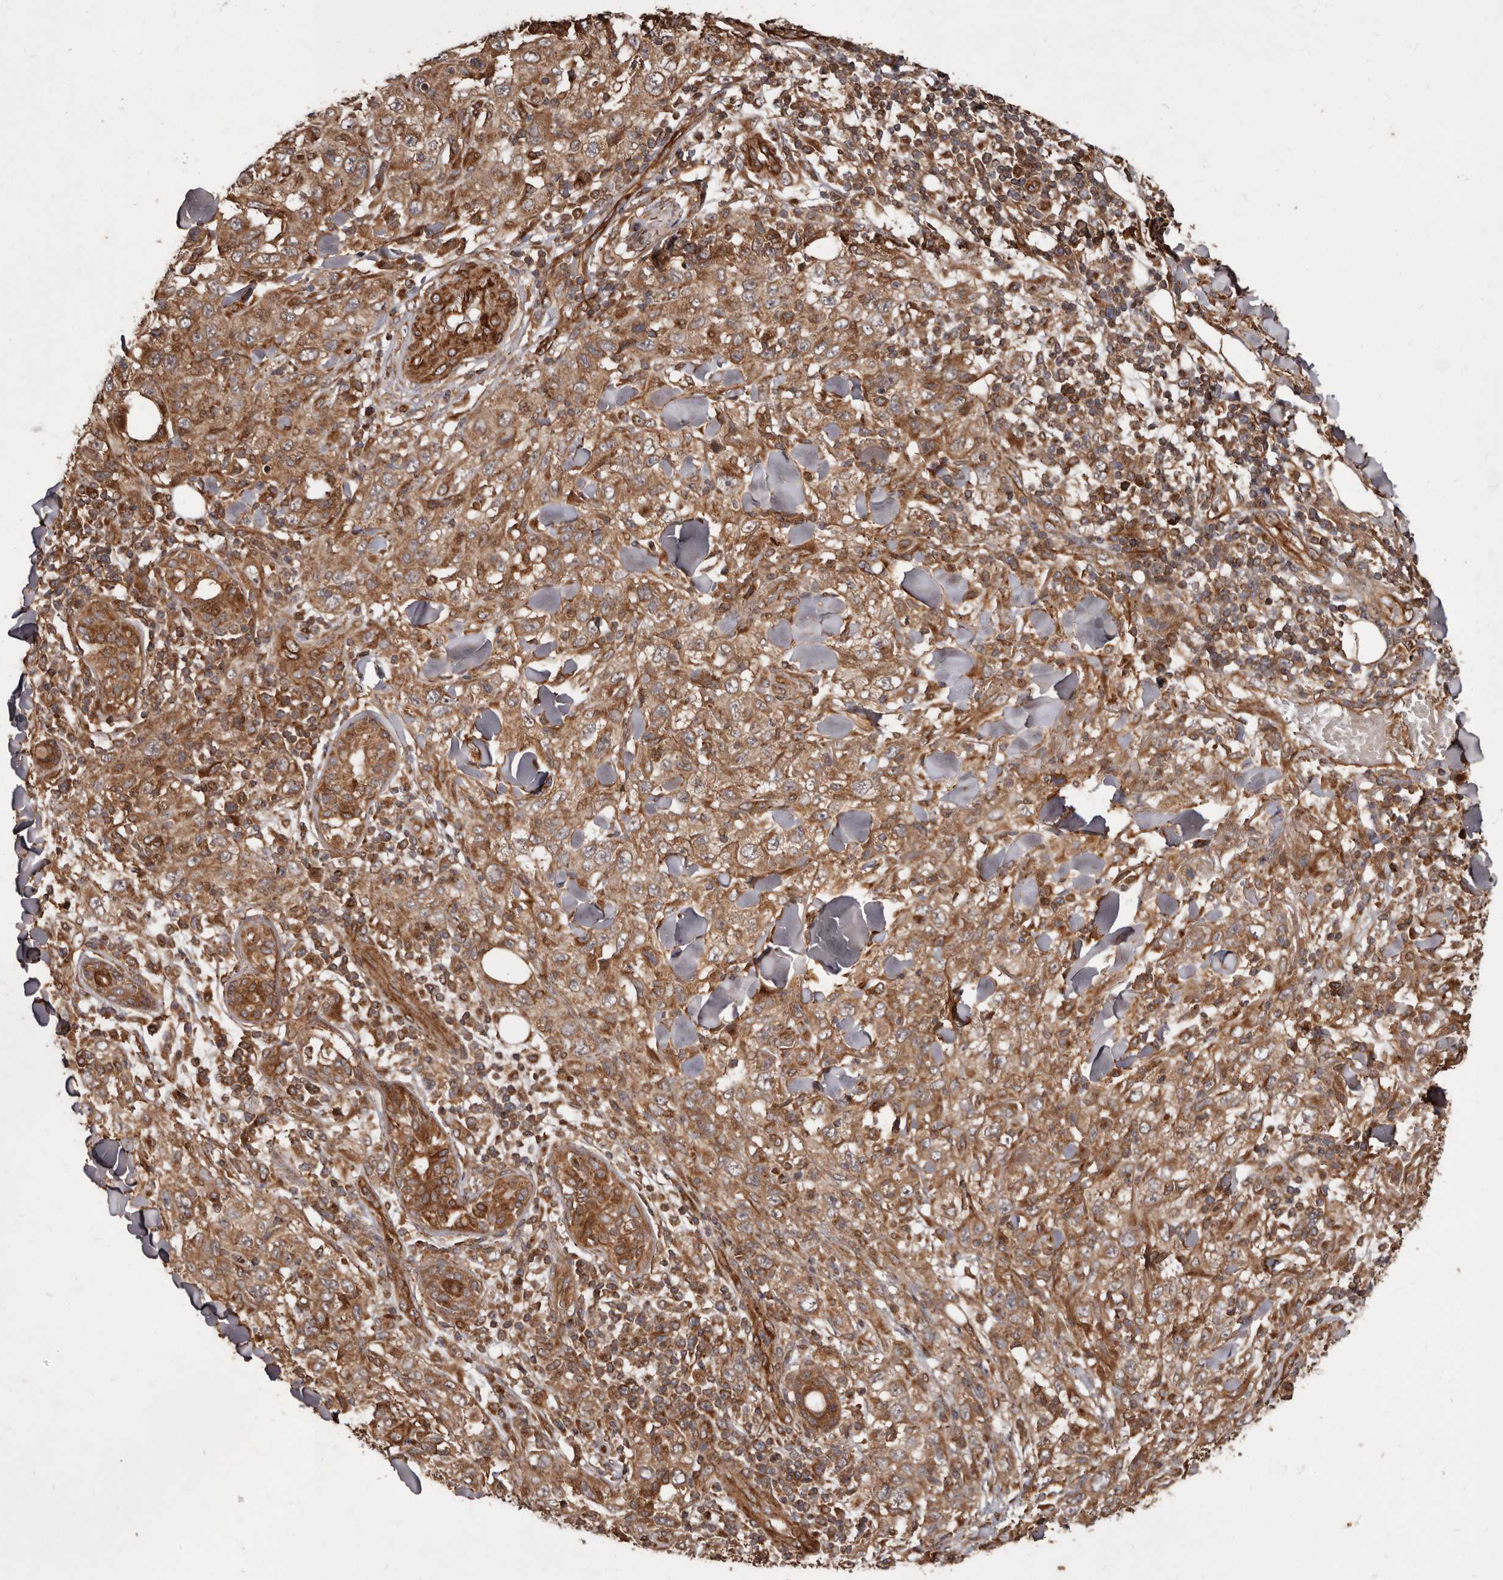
{"staining": {"intensity": "moderate", "quantity": ">75%", "location": "cytoplasmic/membranous"}, "tissue": "skin cancer", "cell_type": "Tumor cells", "image_type": "cancer", "snomed": [{"axis": "morphology", "description": "Squamous cell carcinoma, NOS"}, {"axis": "topography", "description": "Skin"}], "caption": "Squamous cell carcinoma (skin) tissue demonstrates moderate cytoplasmic/membranous expression in about >75% of tumor cells", "gene": "STK36", "patient": {"sex": "female", "age": 88}}